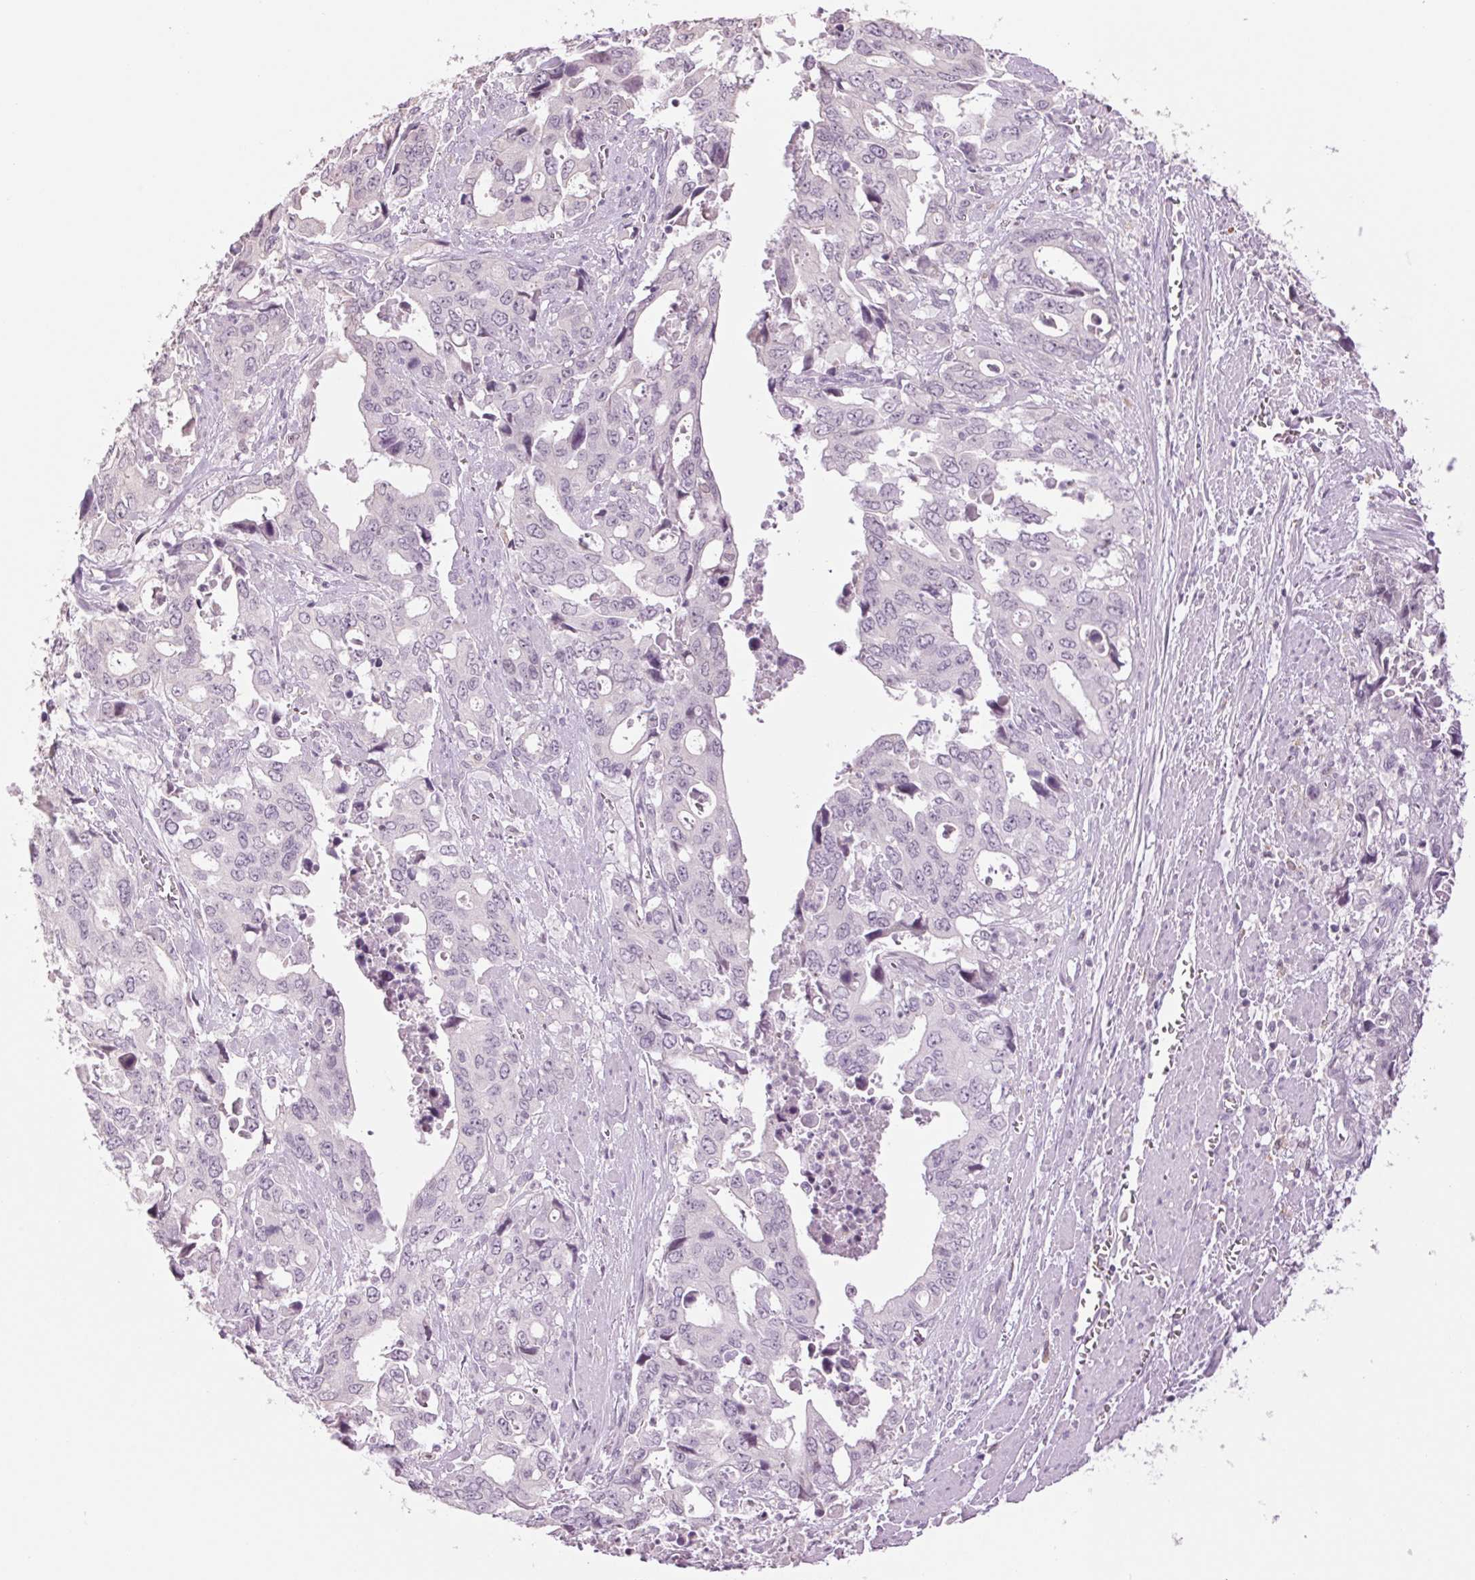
{"staining": {"intensity": "negative", "quantity": "none", "location": "none"}, "tissue": "stomach cancer", "cell_type": "Tumor cells", "image_type": "cancer", "snomed": [{"axis": "morphology", "description": "Adenocarcinoma, NOS"}, {"axis": "topography", "description": "Stomach, upper"}], "caption": "This is an immunohistochemistry (IHC) histopathology image of stomach adenocarcinoma. There is no staining in tumor cells.", "gene": "MPO", "patient": {"sex": "male", "age": 74}}